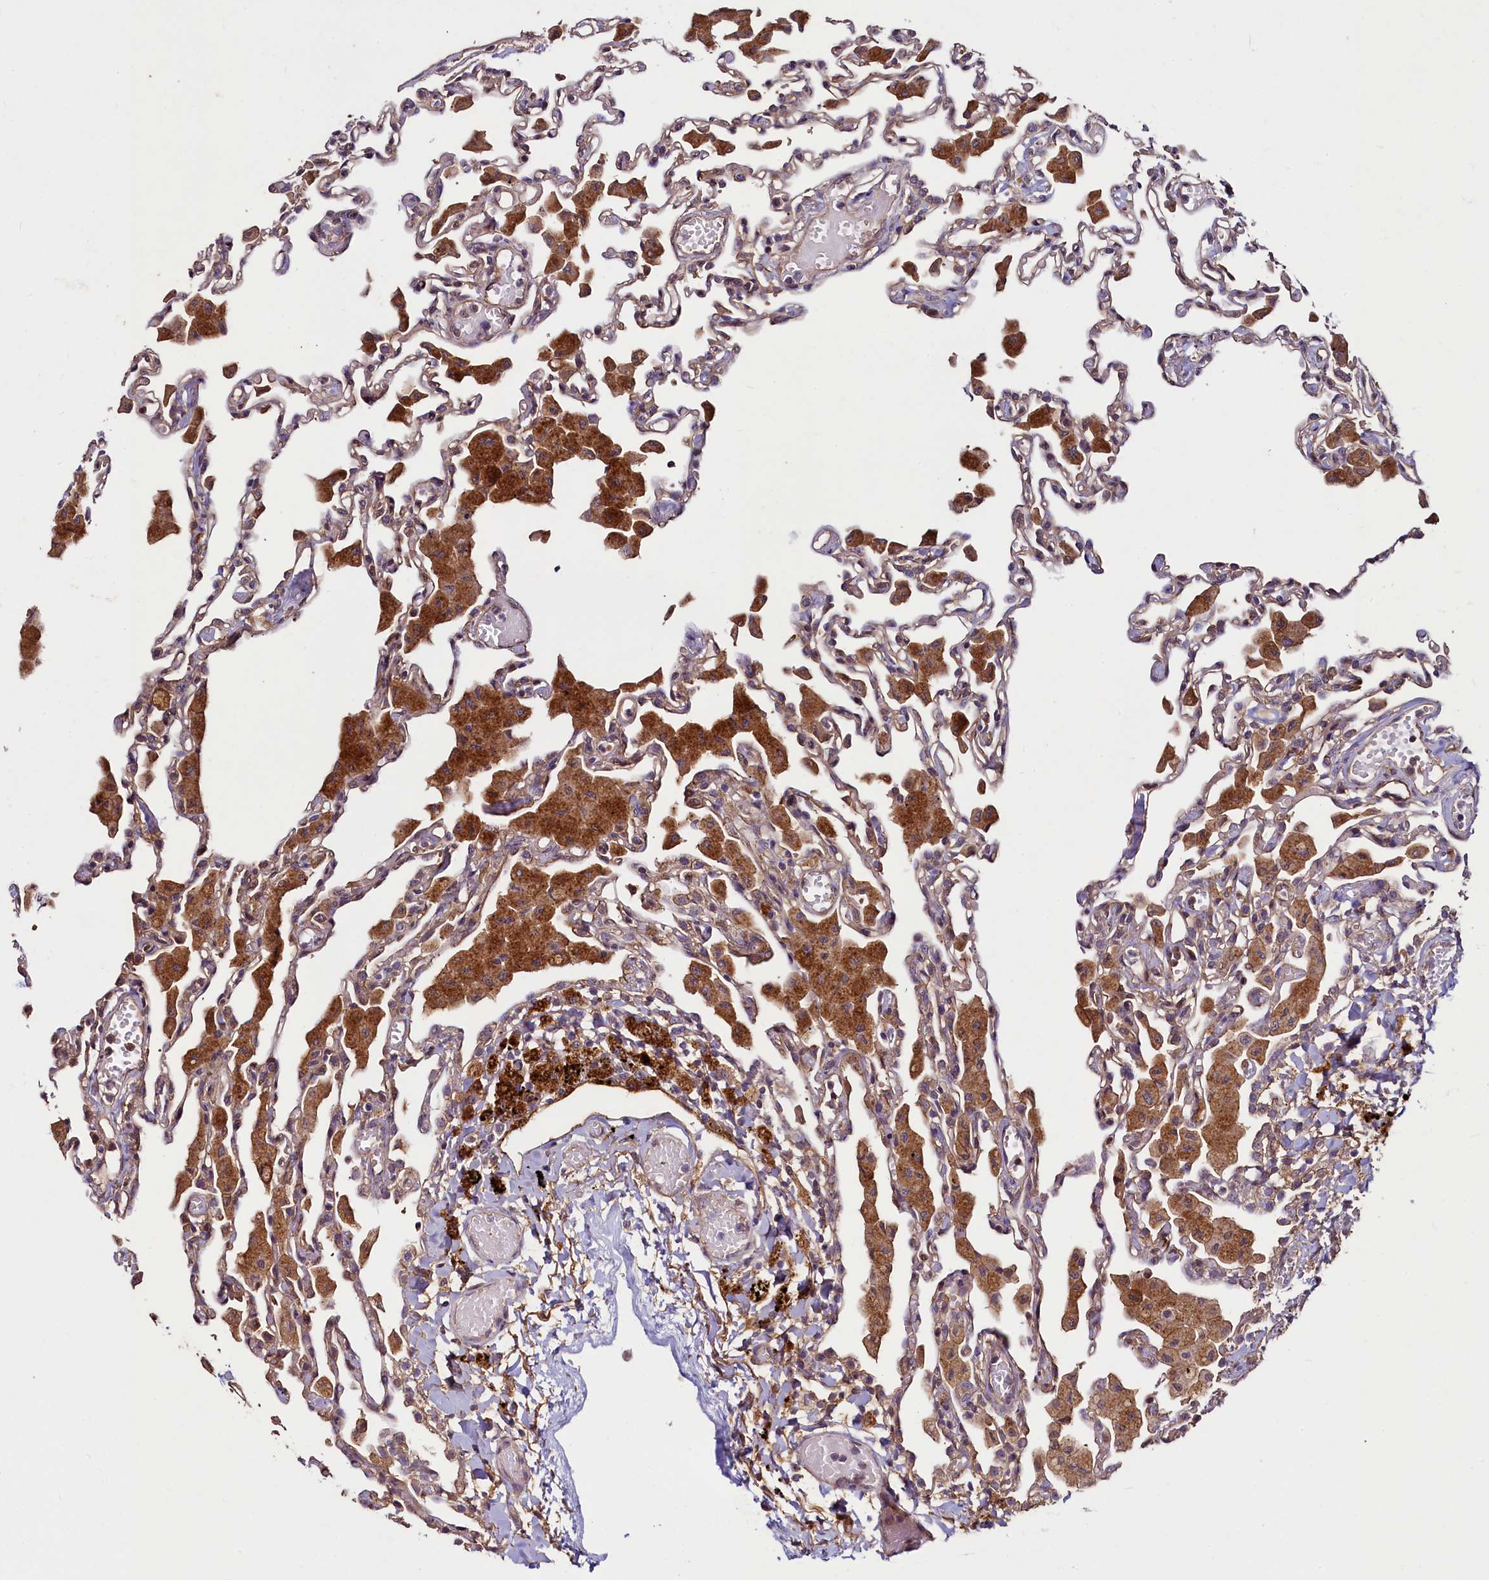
{"staining": {"intensity": "weak", "quantity": "25%-75%", "location": "cytoplasmic/membranous"}, "tissue": "lung", "cell_type": "Alveolar cells", "image_type": "normal", "snomed": [{"axis": "morphology", "description": "Normal tissue, NOS"}, {"axis": "topography", "description": "Bronchus"}, {"axis": "topography", "description": "Lung"}], "caption": "A brown stain highlights weak cytoplasmic/membranous expression of a protein in alveolar cells of benign human lung. (DAB IHC with brightfield microscopy, high magnification).", "gene": "PALM", "patient": {"sex": "female", "age": 49}}